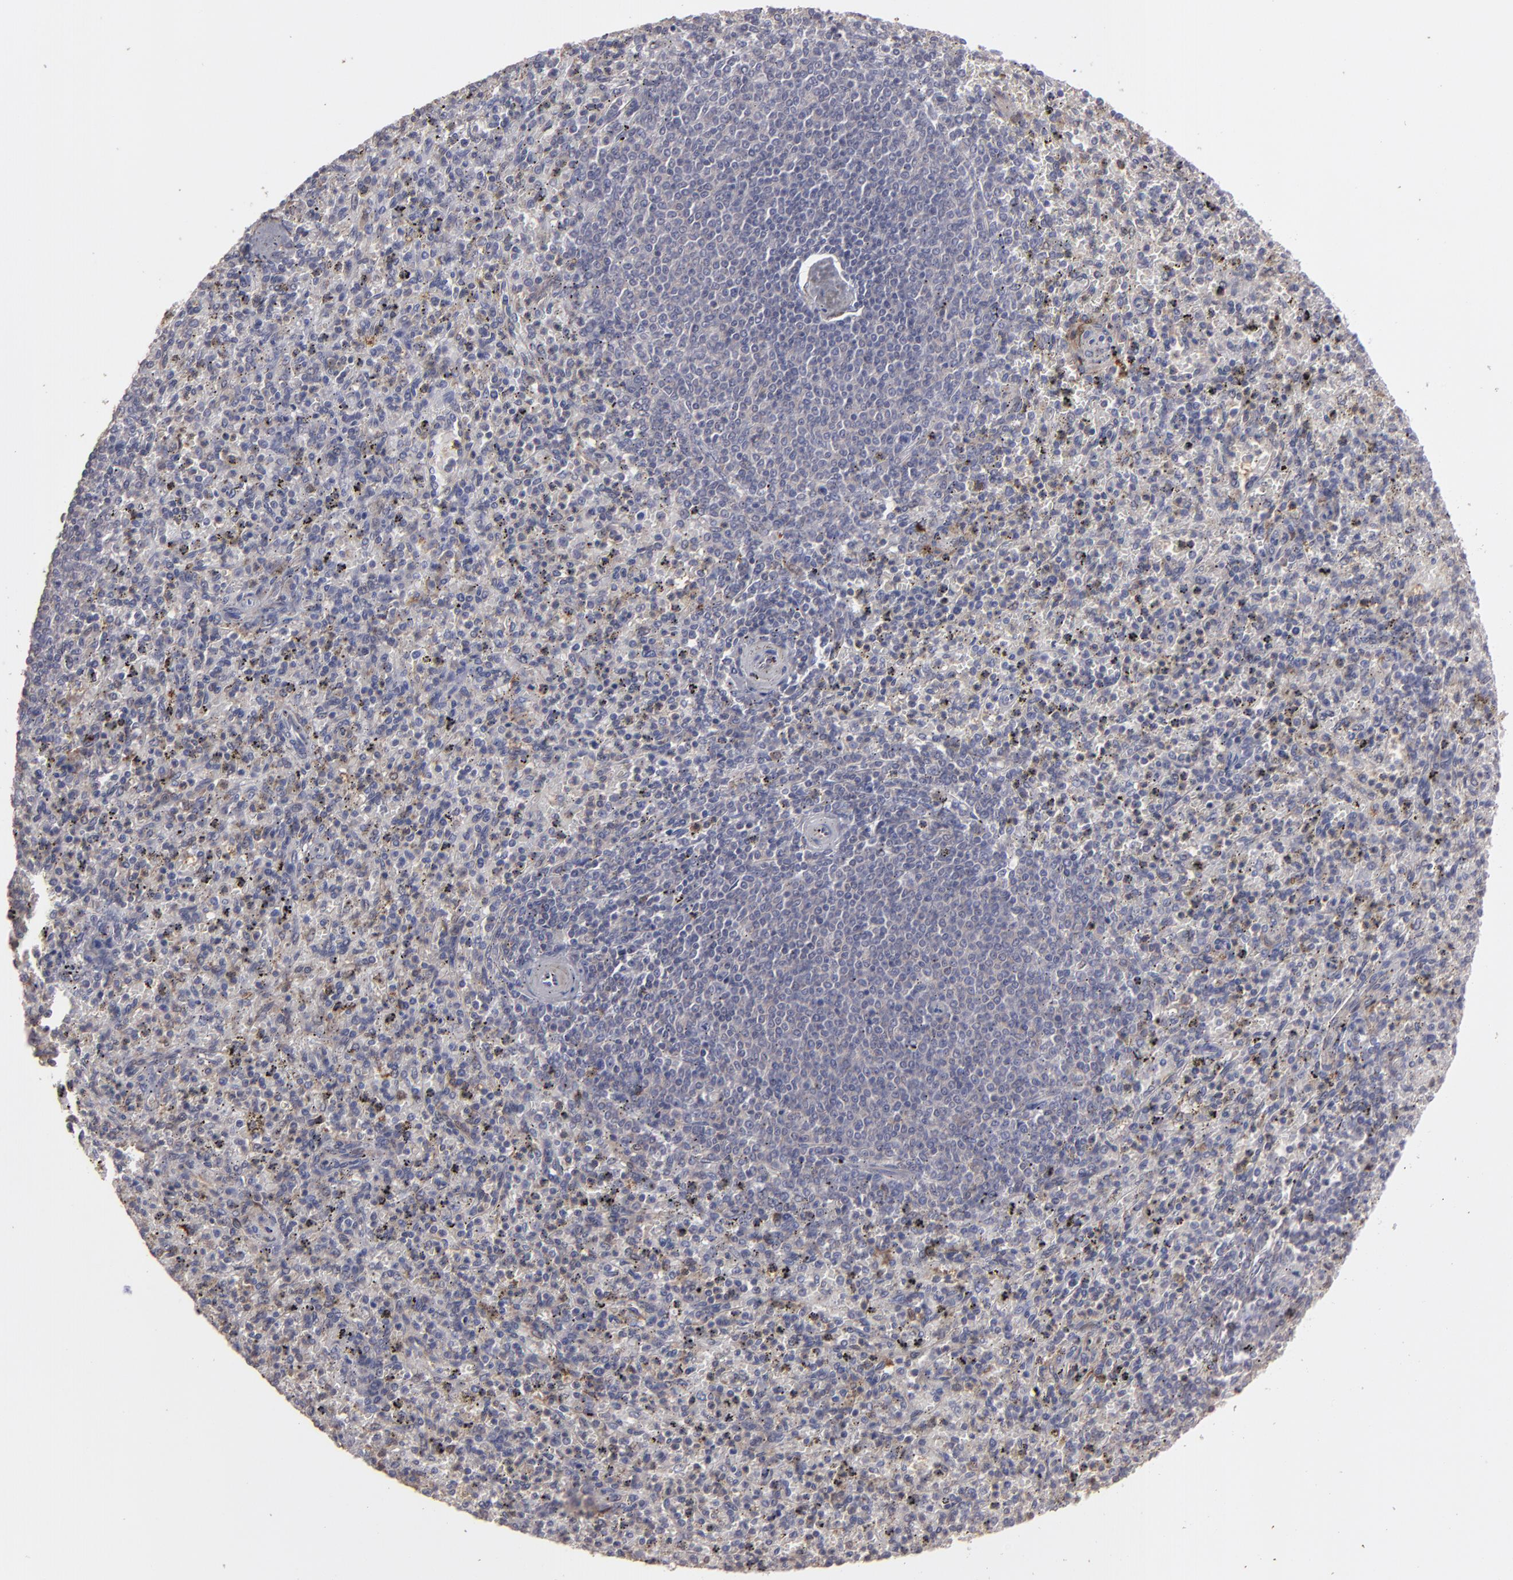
{"staining": {"intensity": "negative", "quantity": "none", "location": "none"}, "tissue": "spleen", "cell_type": "Cells in red pulp", "image_type": "normal", "snomed": [{"axis": "morphology", "description": "Normal tissue, NOS"}, {"axis": "topography", "description": "Spleen"}], "caption": "Immunohistochemistry image of unremarkable spleen: human spleen stained with DAB displays no significant protein positivity in cells in red pulp.", "gene": "SEMA3G", "patient": {"sex": "male", "age": 72}}